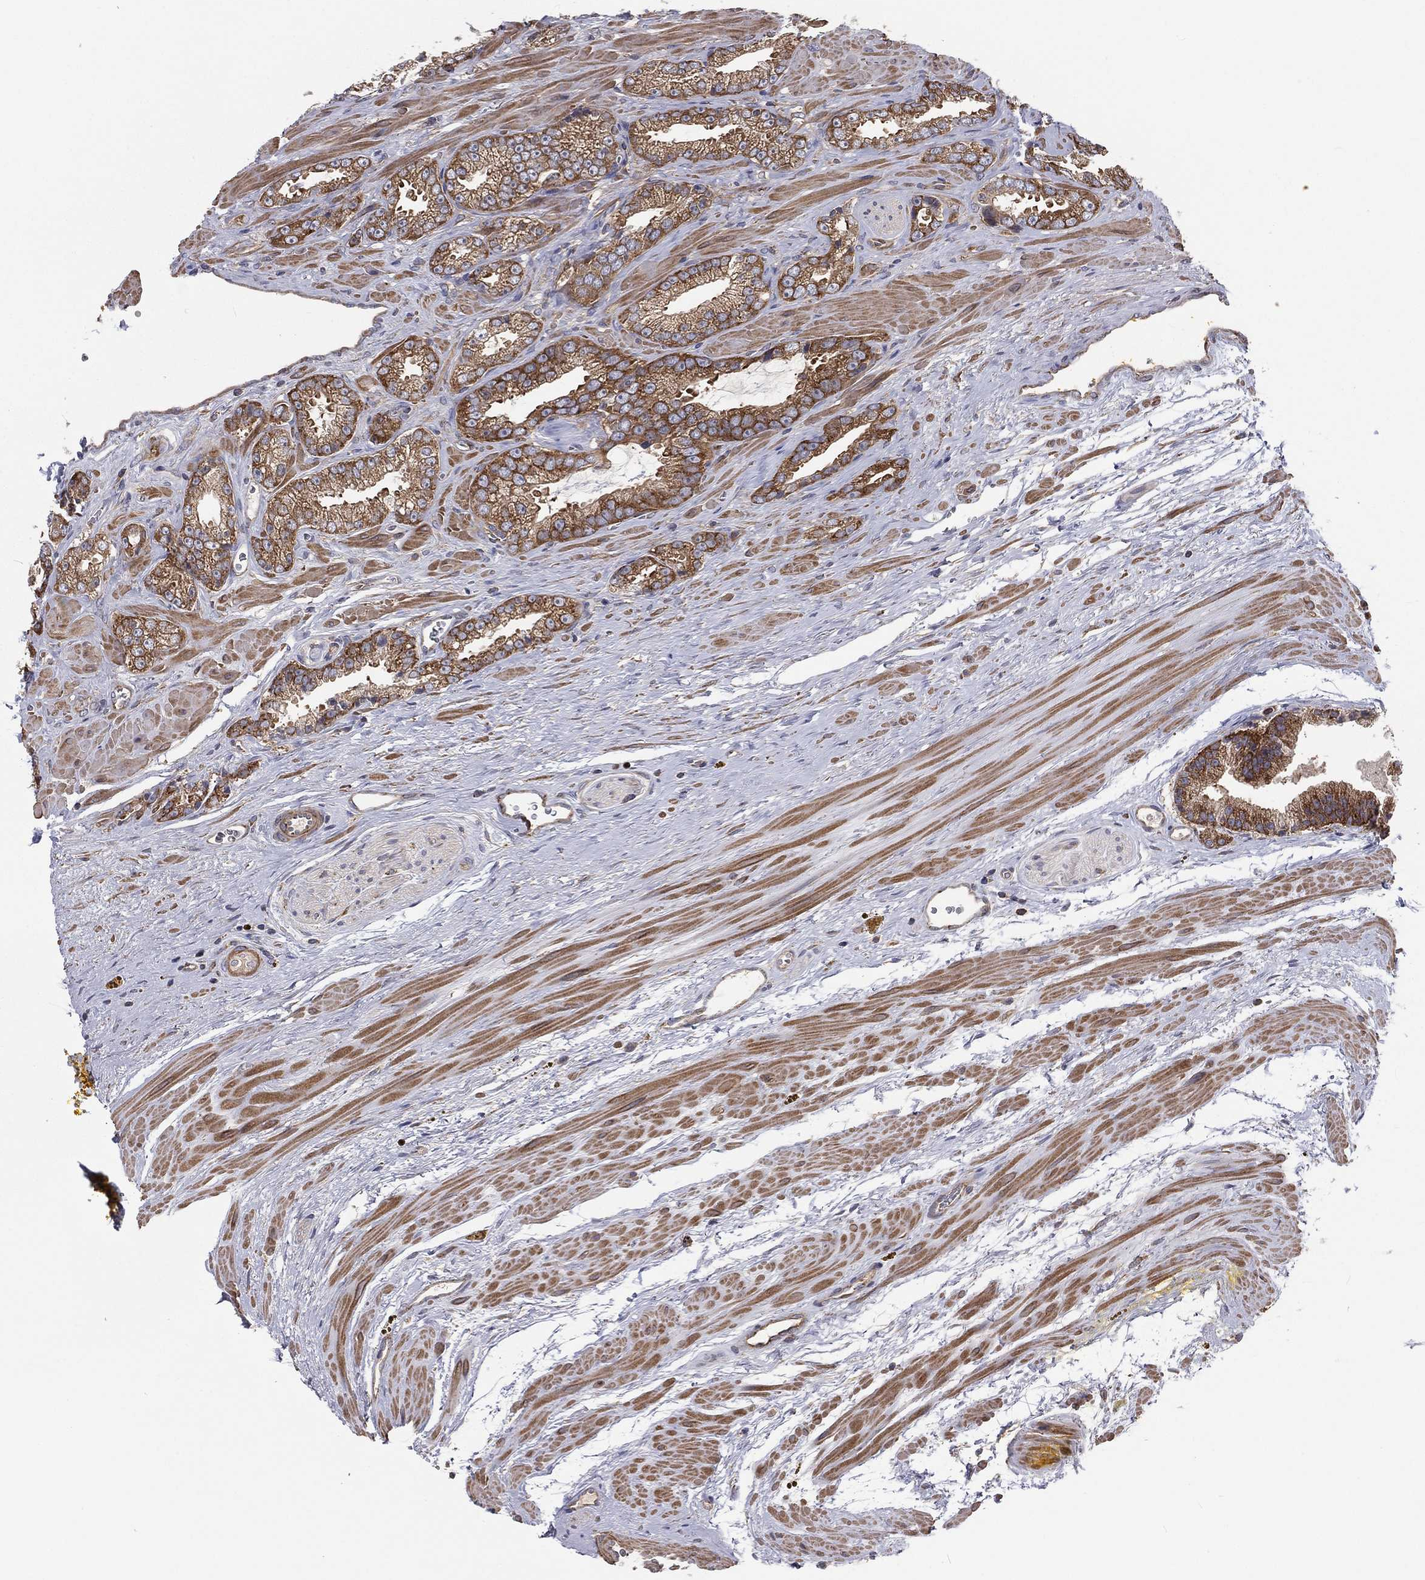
{"staining": {"intensity": "strong", "quantity": "25%-75%", "location": "cytoplasmic/membranous"}, "tissue": "prostate cancer", "cell_type": "Tumor cells", "image_type": "cancer", "snomed": [{"axis": "morphology", "description": "Adenocarcinoma, NOS"}, {"axis": "topography", "description": "Prostate"}], "caption": "Human adenocarcinoma (prostate) stained for a protein (brown) shows strong cytoplasmic/membranous positive staining in about 25%-75% of tumor cells.", "gene": "EIF2B5", "patient": {"sex": "male", "age": 67}}